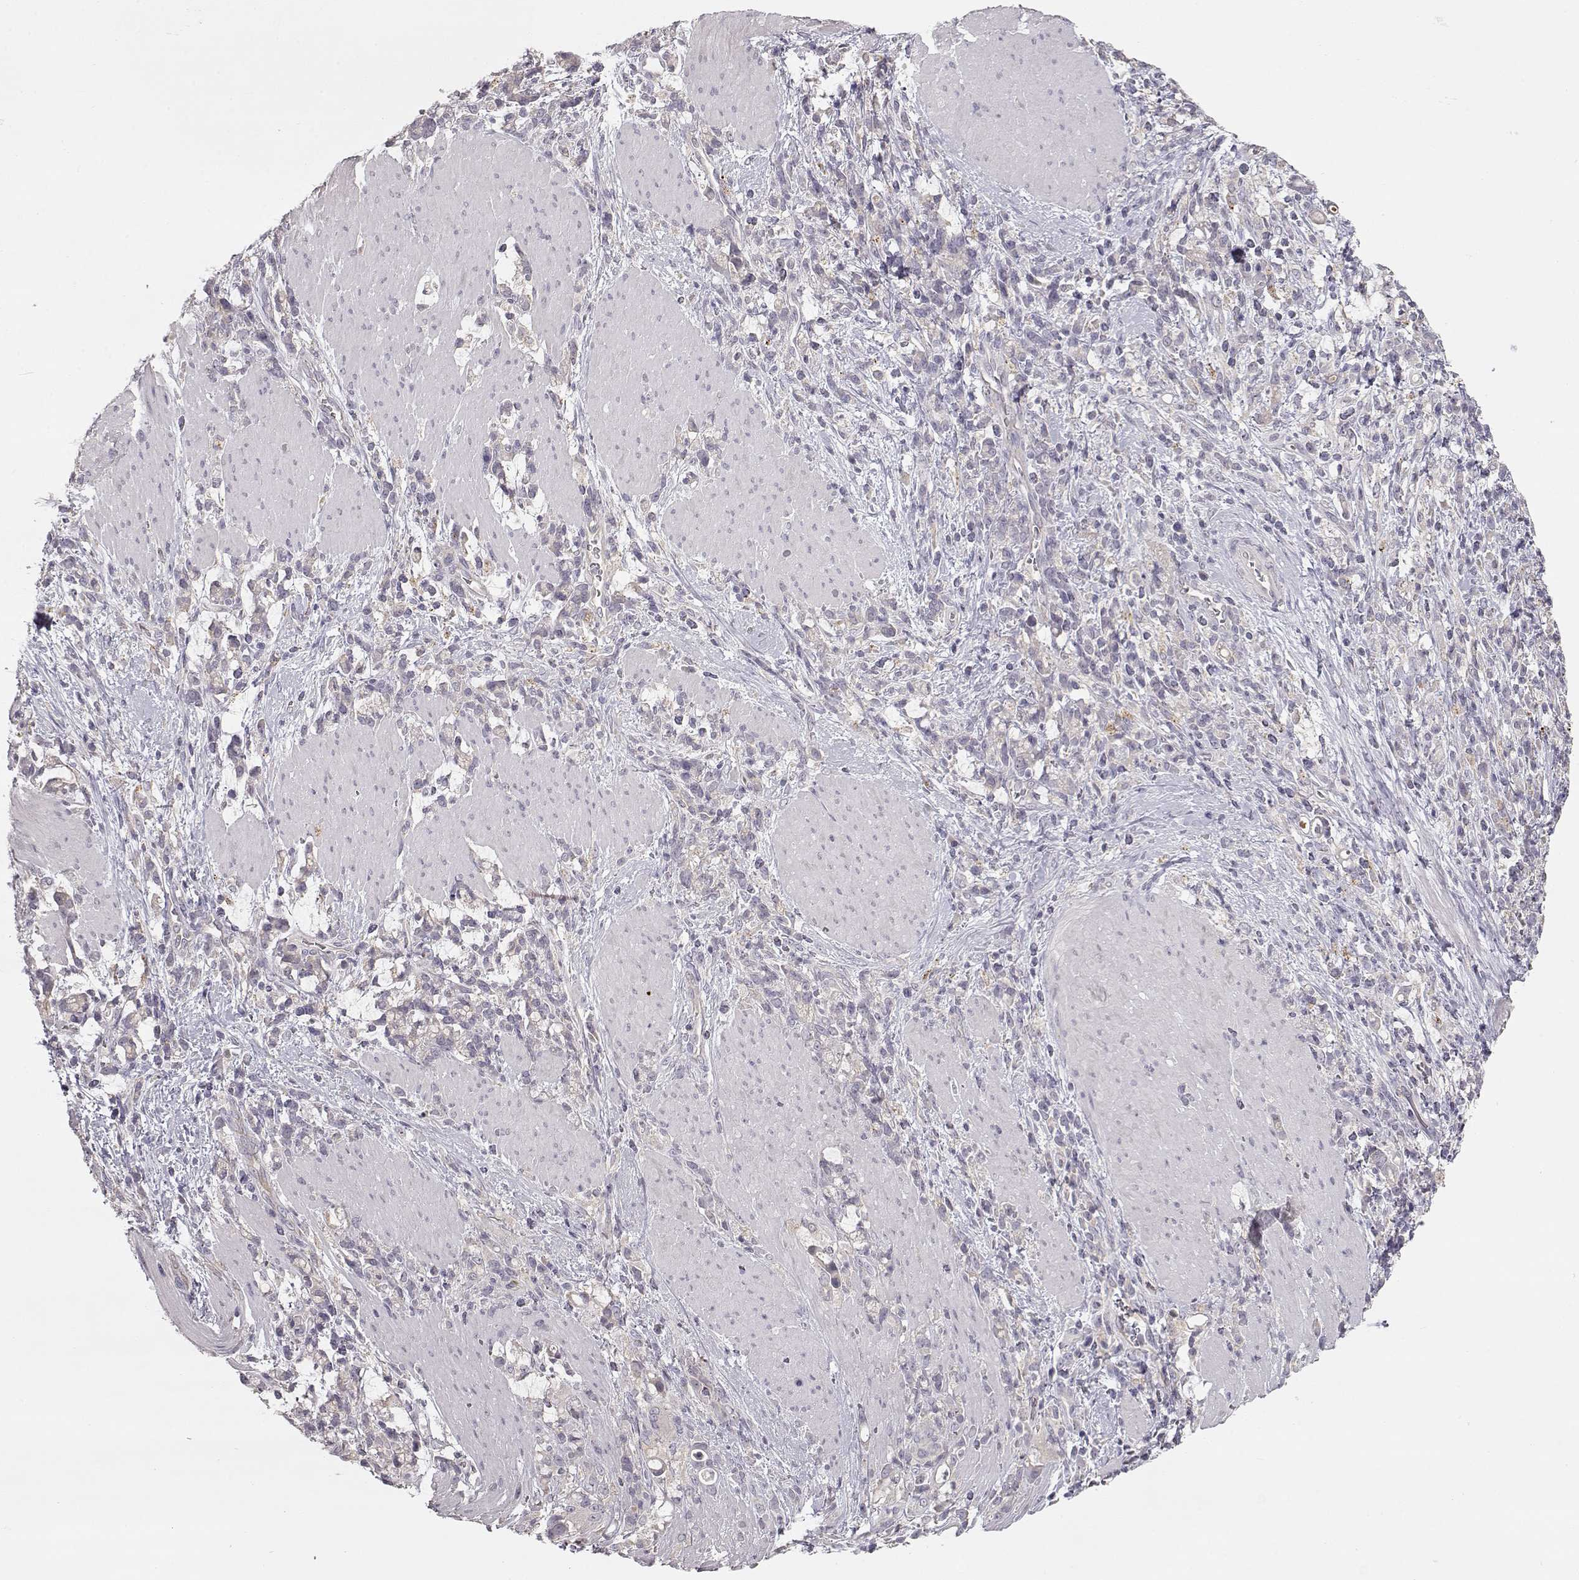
{"staining": {"intensity": "negative", "quantity": "none", "location": "none"}, "tissue": "stomach cancer", "cell_type": "Tumor cells", "image_type": "cancer", "snomed": [{"axis": "morphology", "description": "Adenocarcinoma, NOS"}, {"axis": "topography", "description": "Stomach"}], "caption": "There is no significant staining in tumor cells of stomach cancer.", "gene": "ARHGAP8", "patient": {"sex": "female", "age": 57}}